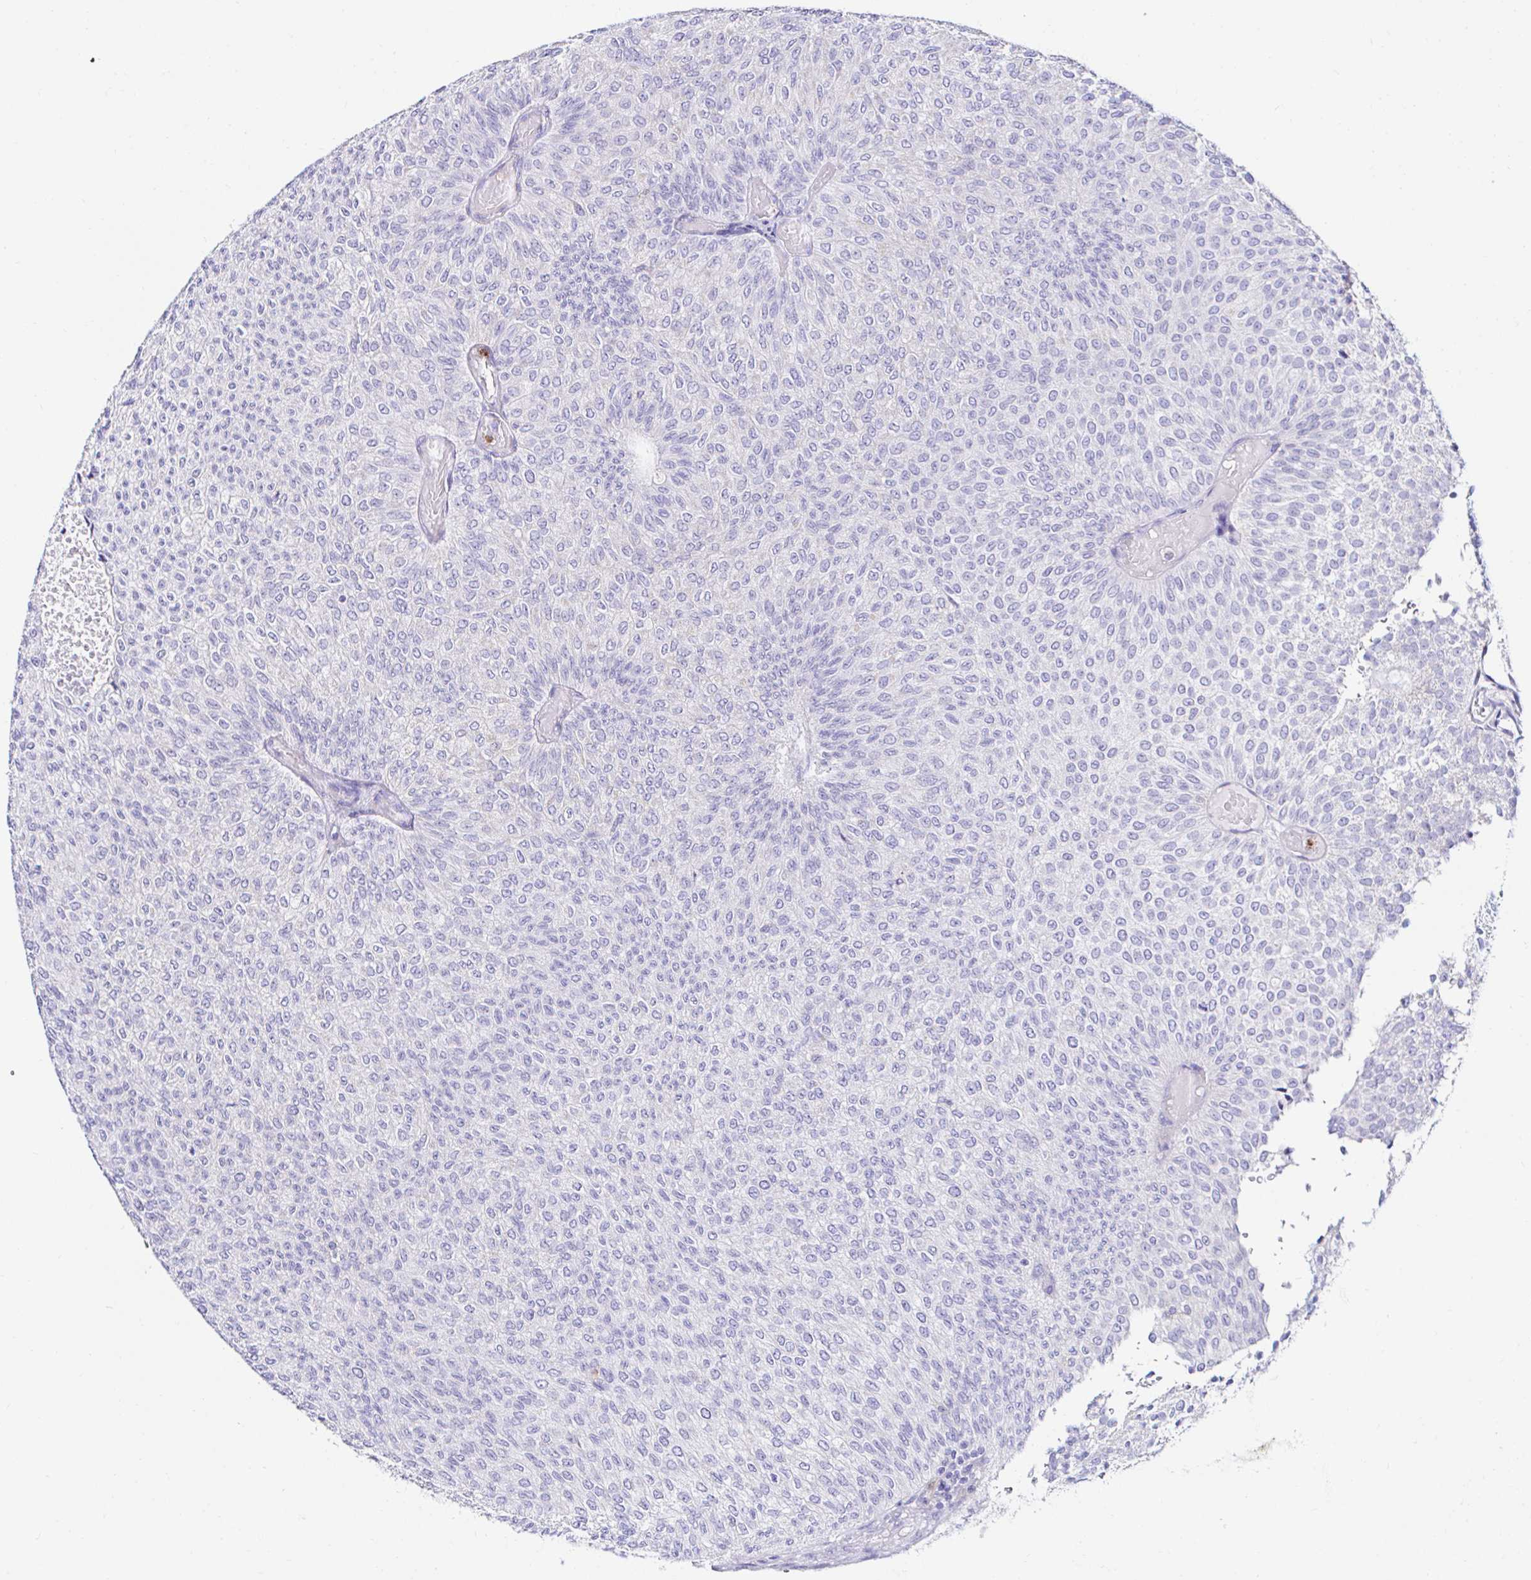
{"staining": {"intensity": "negative", "quantity": "none", "location": "none"}, "tissue": "urothelial cancer", "cell_type": "Tumor cells", "image_type": "cancer", "snomed": [{"axis": "morphology", "description": "Urothelial carcinoma, Low grade"}, {"axis": "topography", "description": "Urinary bladder"}], "caption": "The immunohistochemistry (IHC) photomicrograph has no significant expression in tumor cells of urothelial carcinoma (low-grade) tissue.", "gene": "CYBB", "patient": {"sex": "male", "age": 78}}